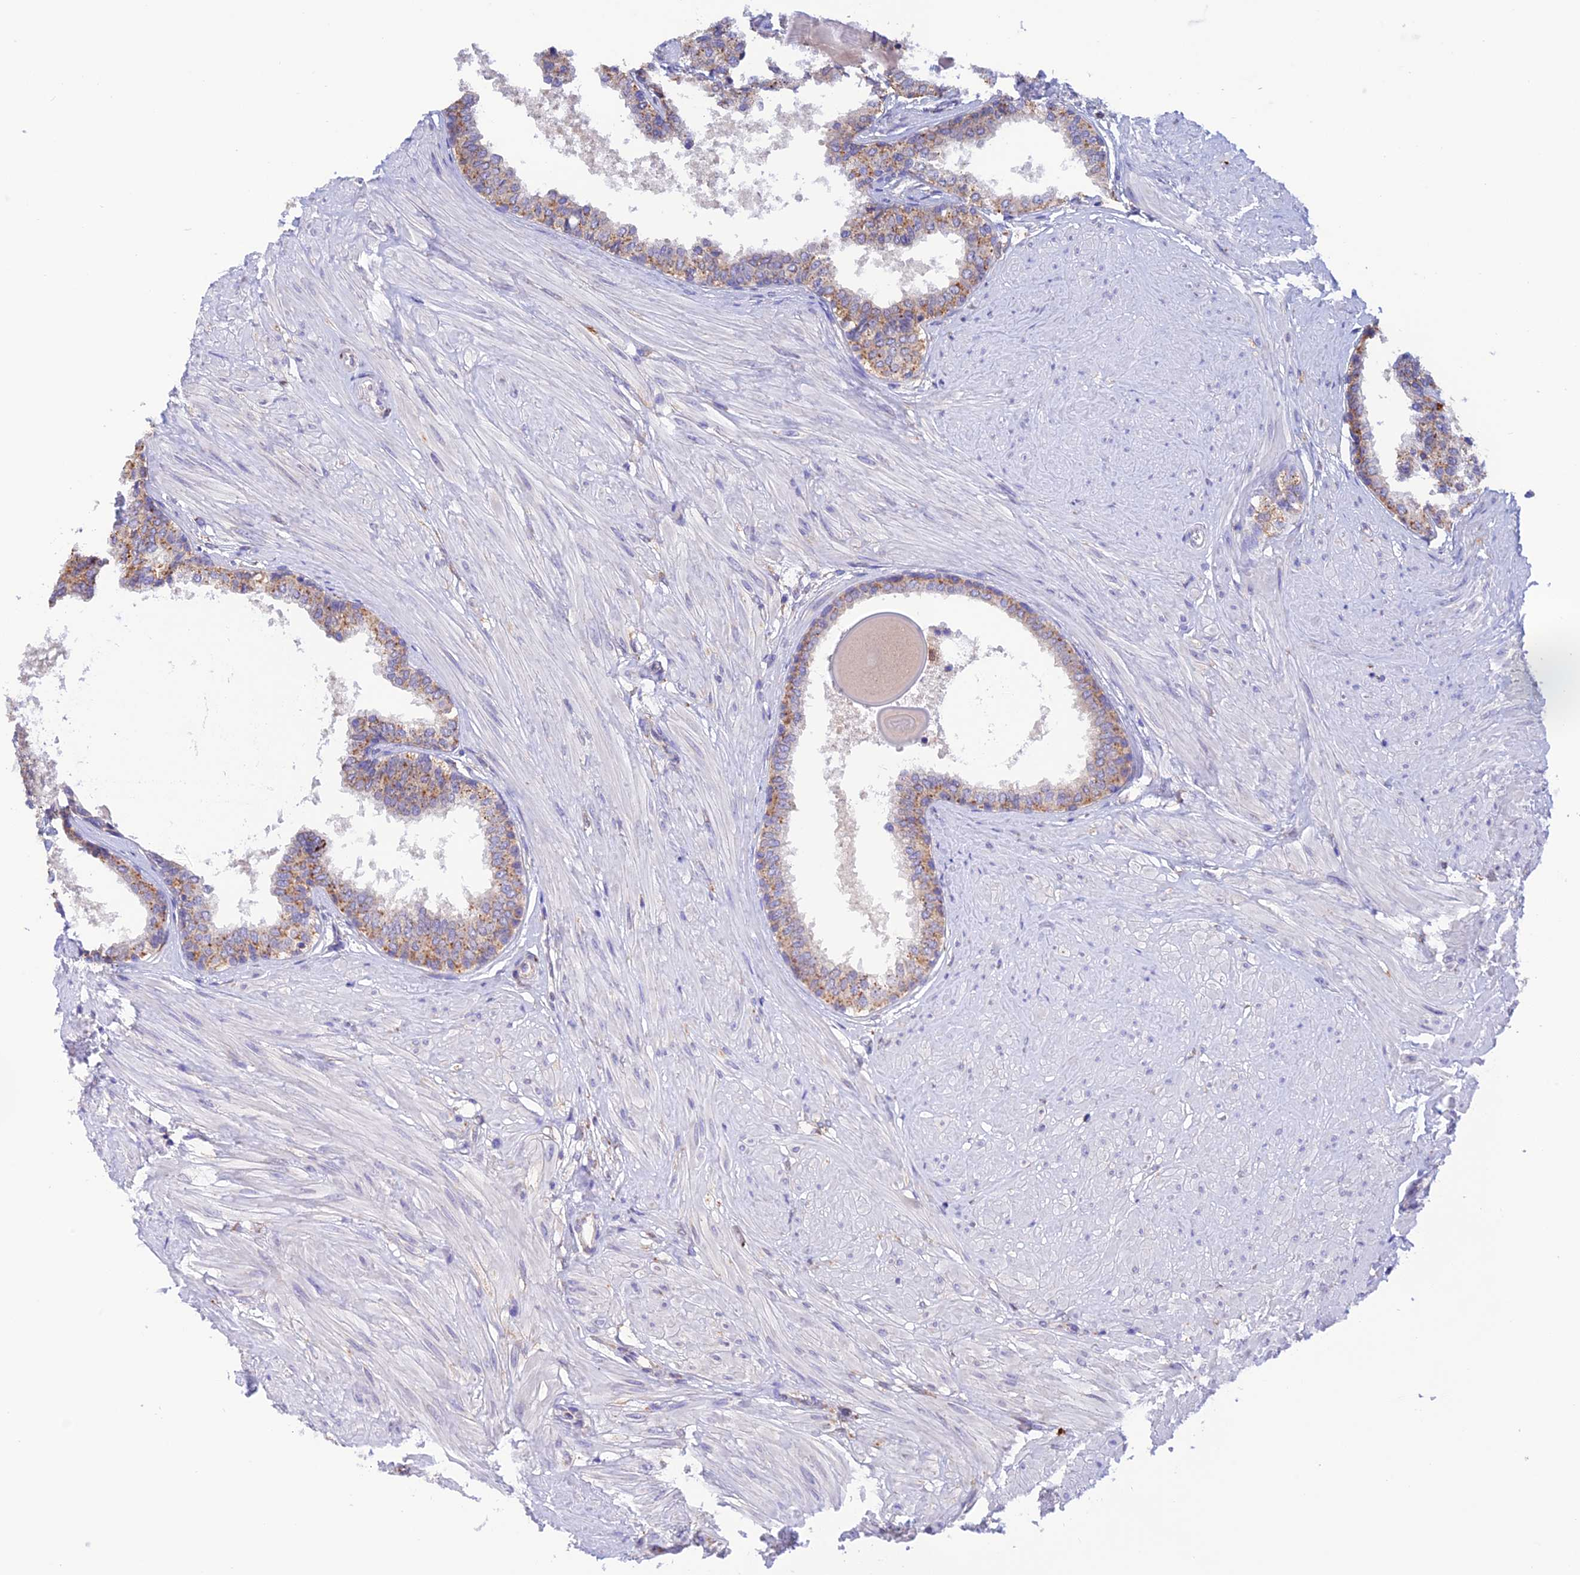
{"staining": {"intensity": "moderate", "quantity": "<25%", "location": "cytoplasmic/membranous"}, "tissue": "prostate", "cell_type": "Glandular cells", "image_type": "normal", "snomed": [{"axis": "morphology", "description": "Normal tissue, NOS"}, {"axis": "topography", "description": "Prostate"}], "caption": "Immunohistochemistry staining of unremarkable prostate, which displays low levels of moderate cytoplasmic/membranous positivity in approximately <25% of glandular cells indicating moderate cytoplasmic/membranous protein expression. The staining was performed using DAB (3,3'-diaminobenzidine) (brown) for protein detection and nuclei were counterstained in hematoxylin (blue).", "gene": "ENSG00000255439", "patient": {"sex": "male", "age": 48}}